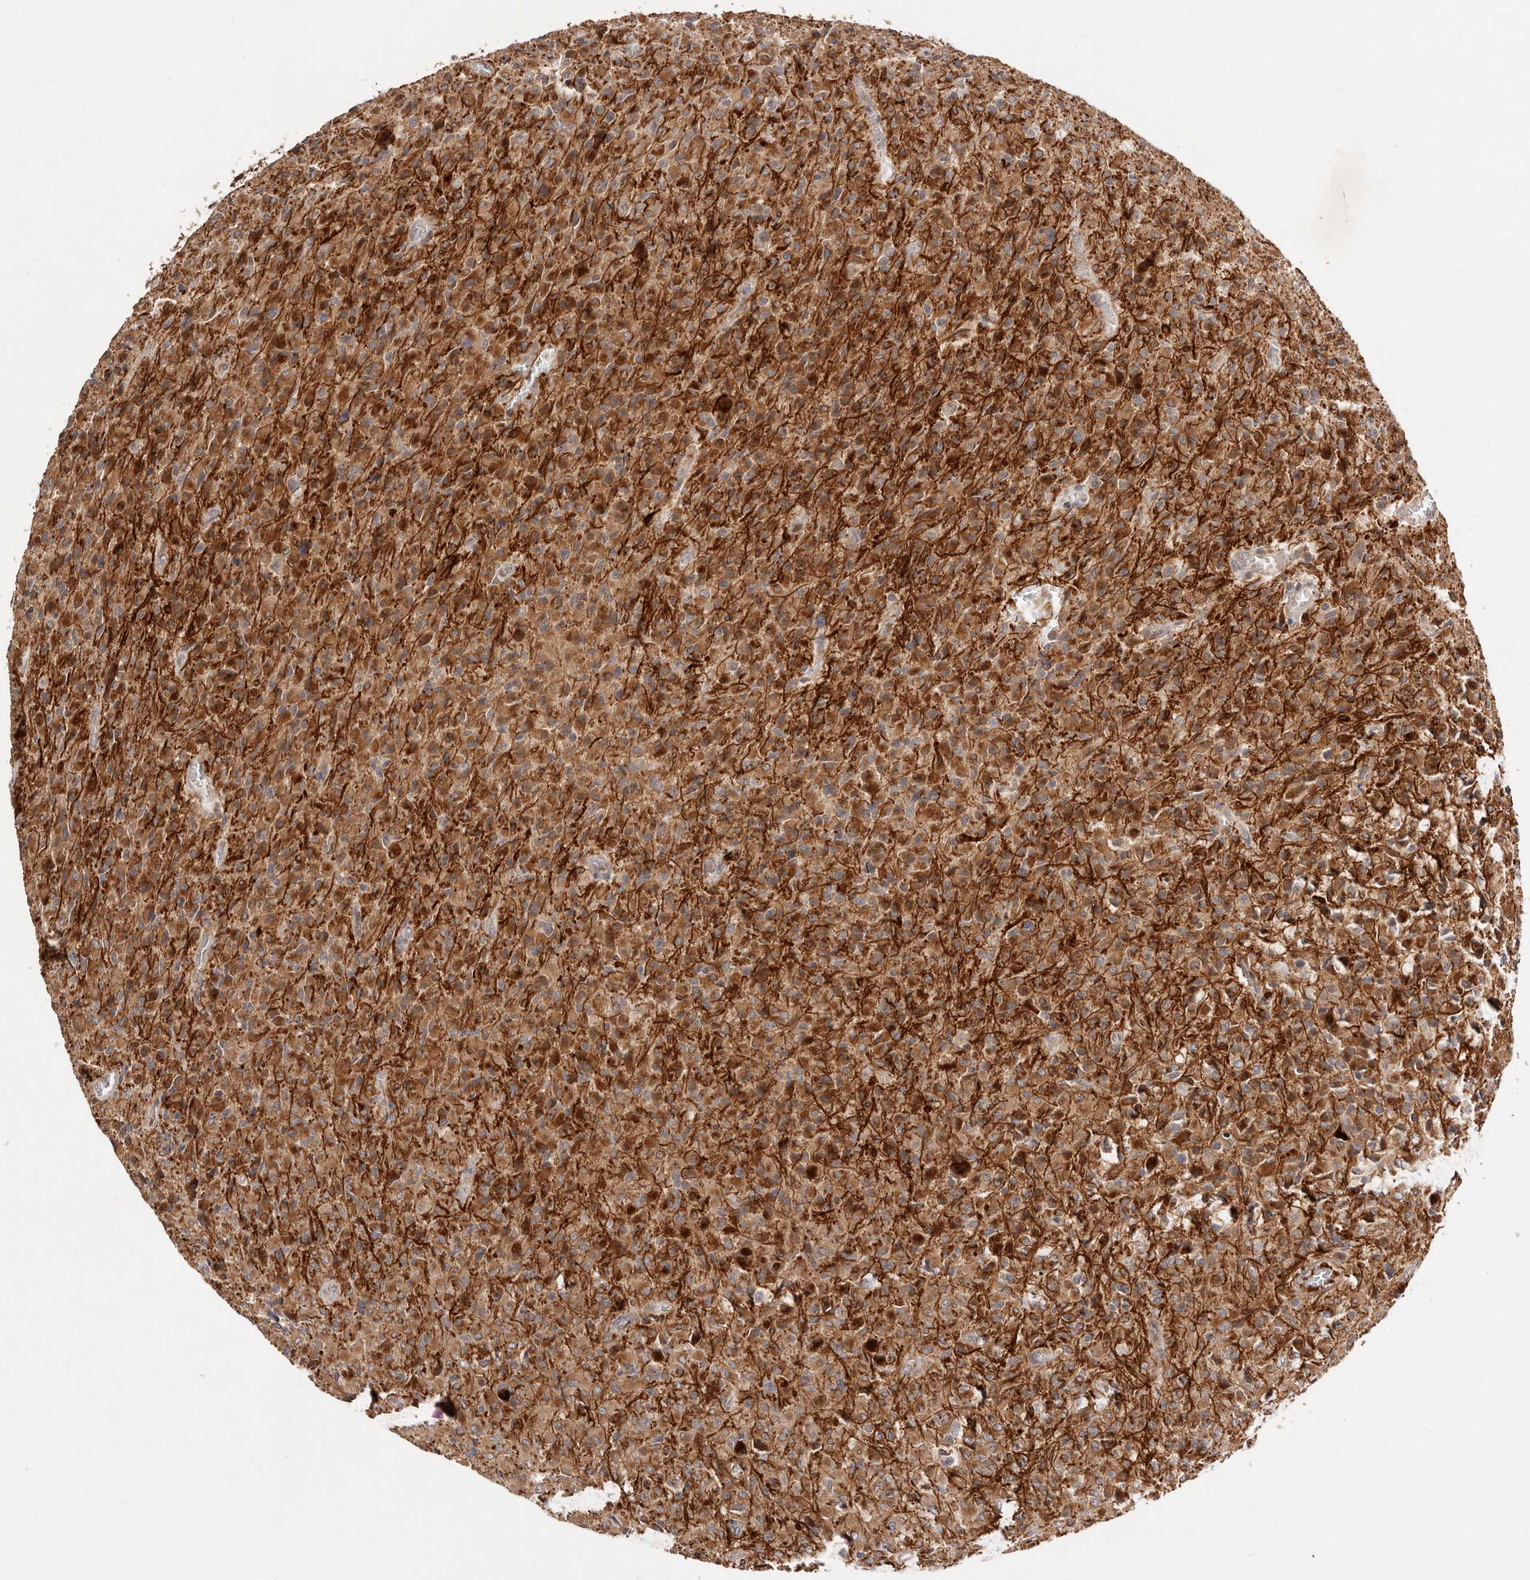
{"staining": {"intensity": "moderate", "quantity": ">75%", "location": "cytoplasmic/membranous"}, "tissue": "glioma", "cell_type": "Tumor cells", "image_type": "cancer", "snomed": [{"axis": "morphology", "description": "Glioma, malignant, High grade"}, {"axis": "topography", "description": "Brain"}], "caption": "Protein staining of malignant high-grade glioma tissue reveals moderate cytoplasmic/membranous positivity in approximately >75% of tumor cells. (Brightfield microscopy of DAB IHC at high magnification).", "gene": "DOP1A", "patient": {"sex": "female", "age": 57}}